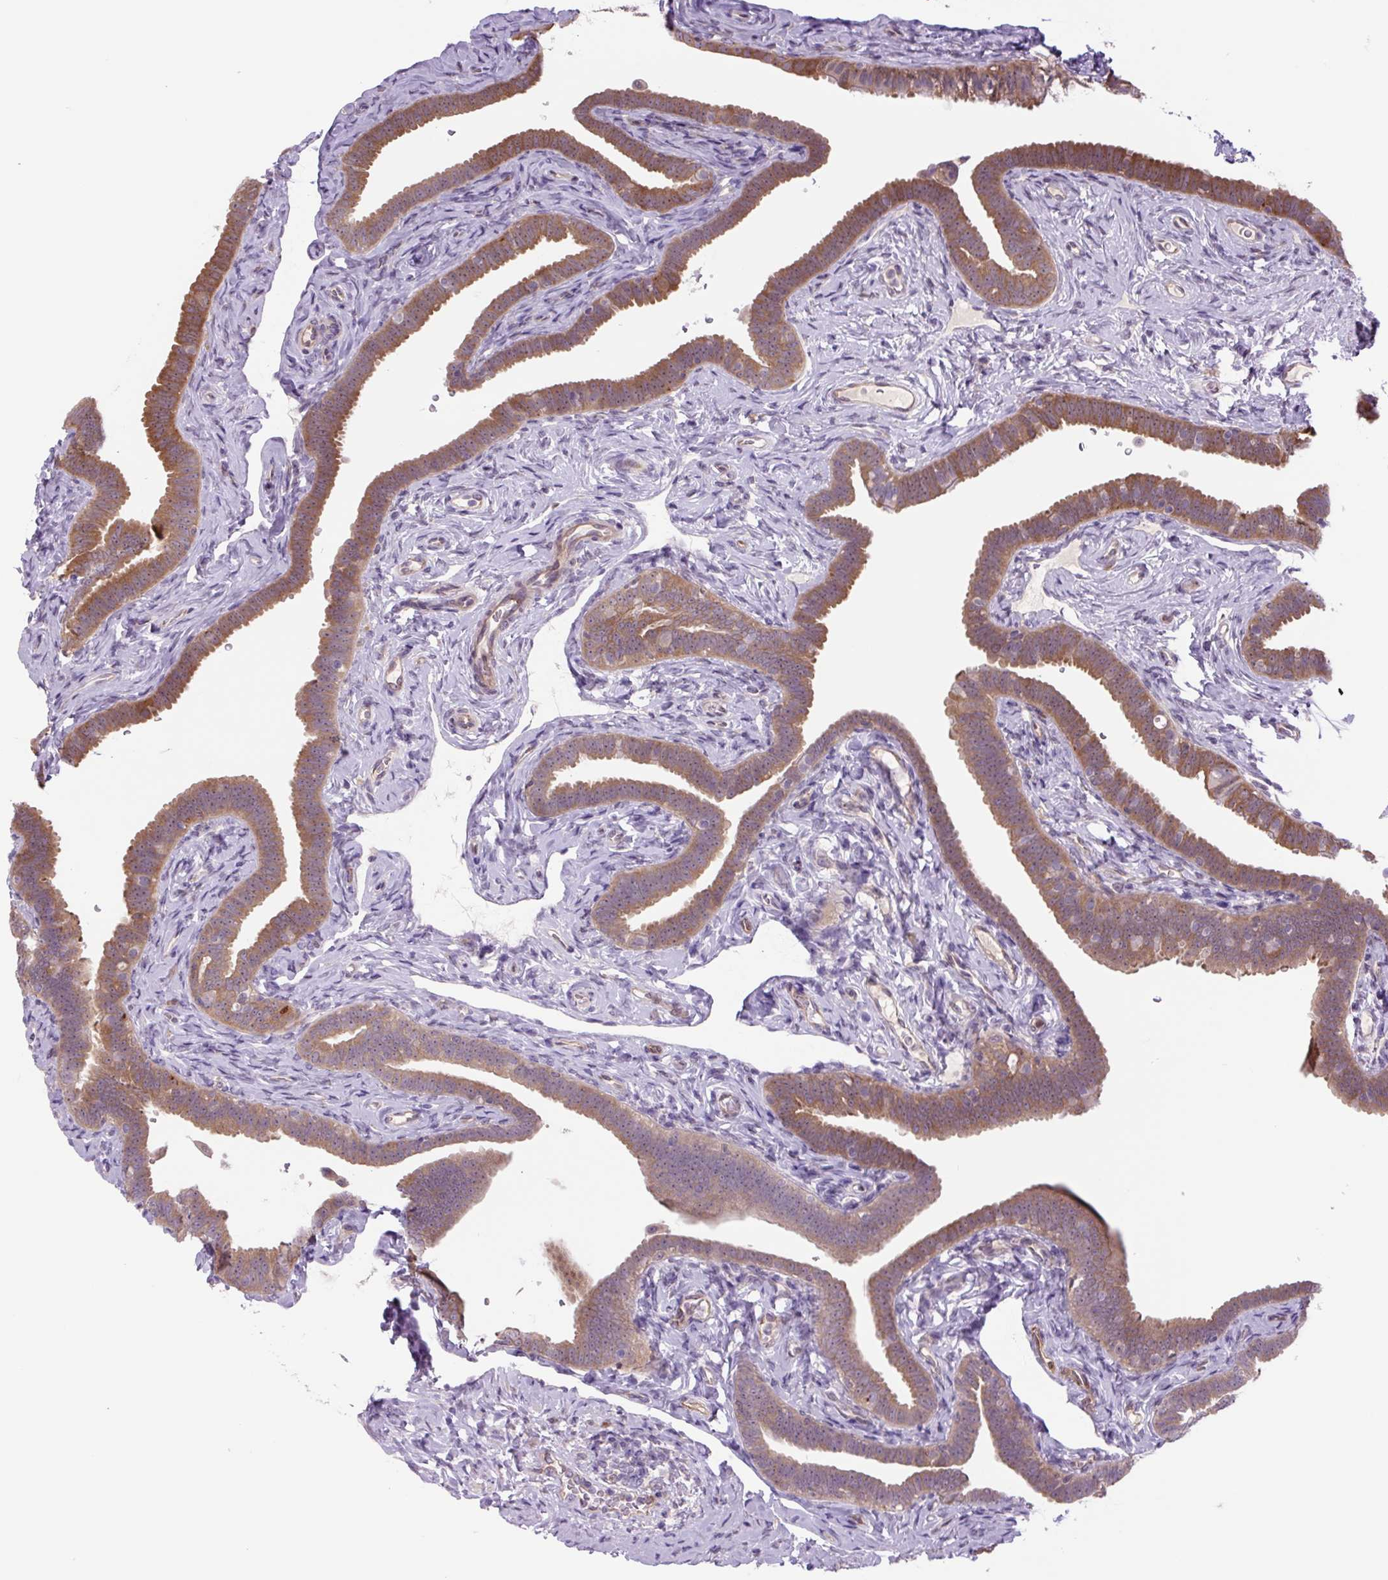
{"staining": {"intensity": "strong", "quantity": ">75%", "location": "cytoplasmic/membranous"}, "tissue": "fallopian tube", "cell_type": "Glandular cells", "image_type": "normal", "snomed": [{"axis": "morphology", "description": "Normal tissue, NOS"}, {"axis": "topography", "description": "Fallopian tube"}], "caption": "Immunohistochemical staining of benign fallopian tube demonstrates strong cytoplasmic/membranous protein positivity in approximately >75% of glandular cells.", "gene": "PLA2G4A", "patient": {"sex": "female", "age": 69}}